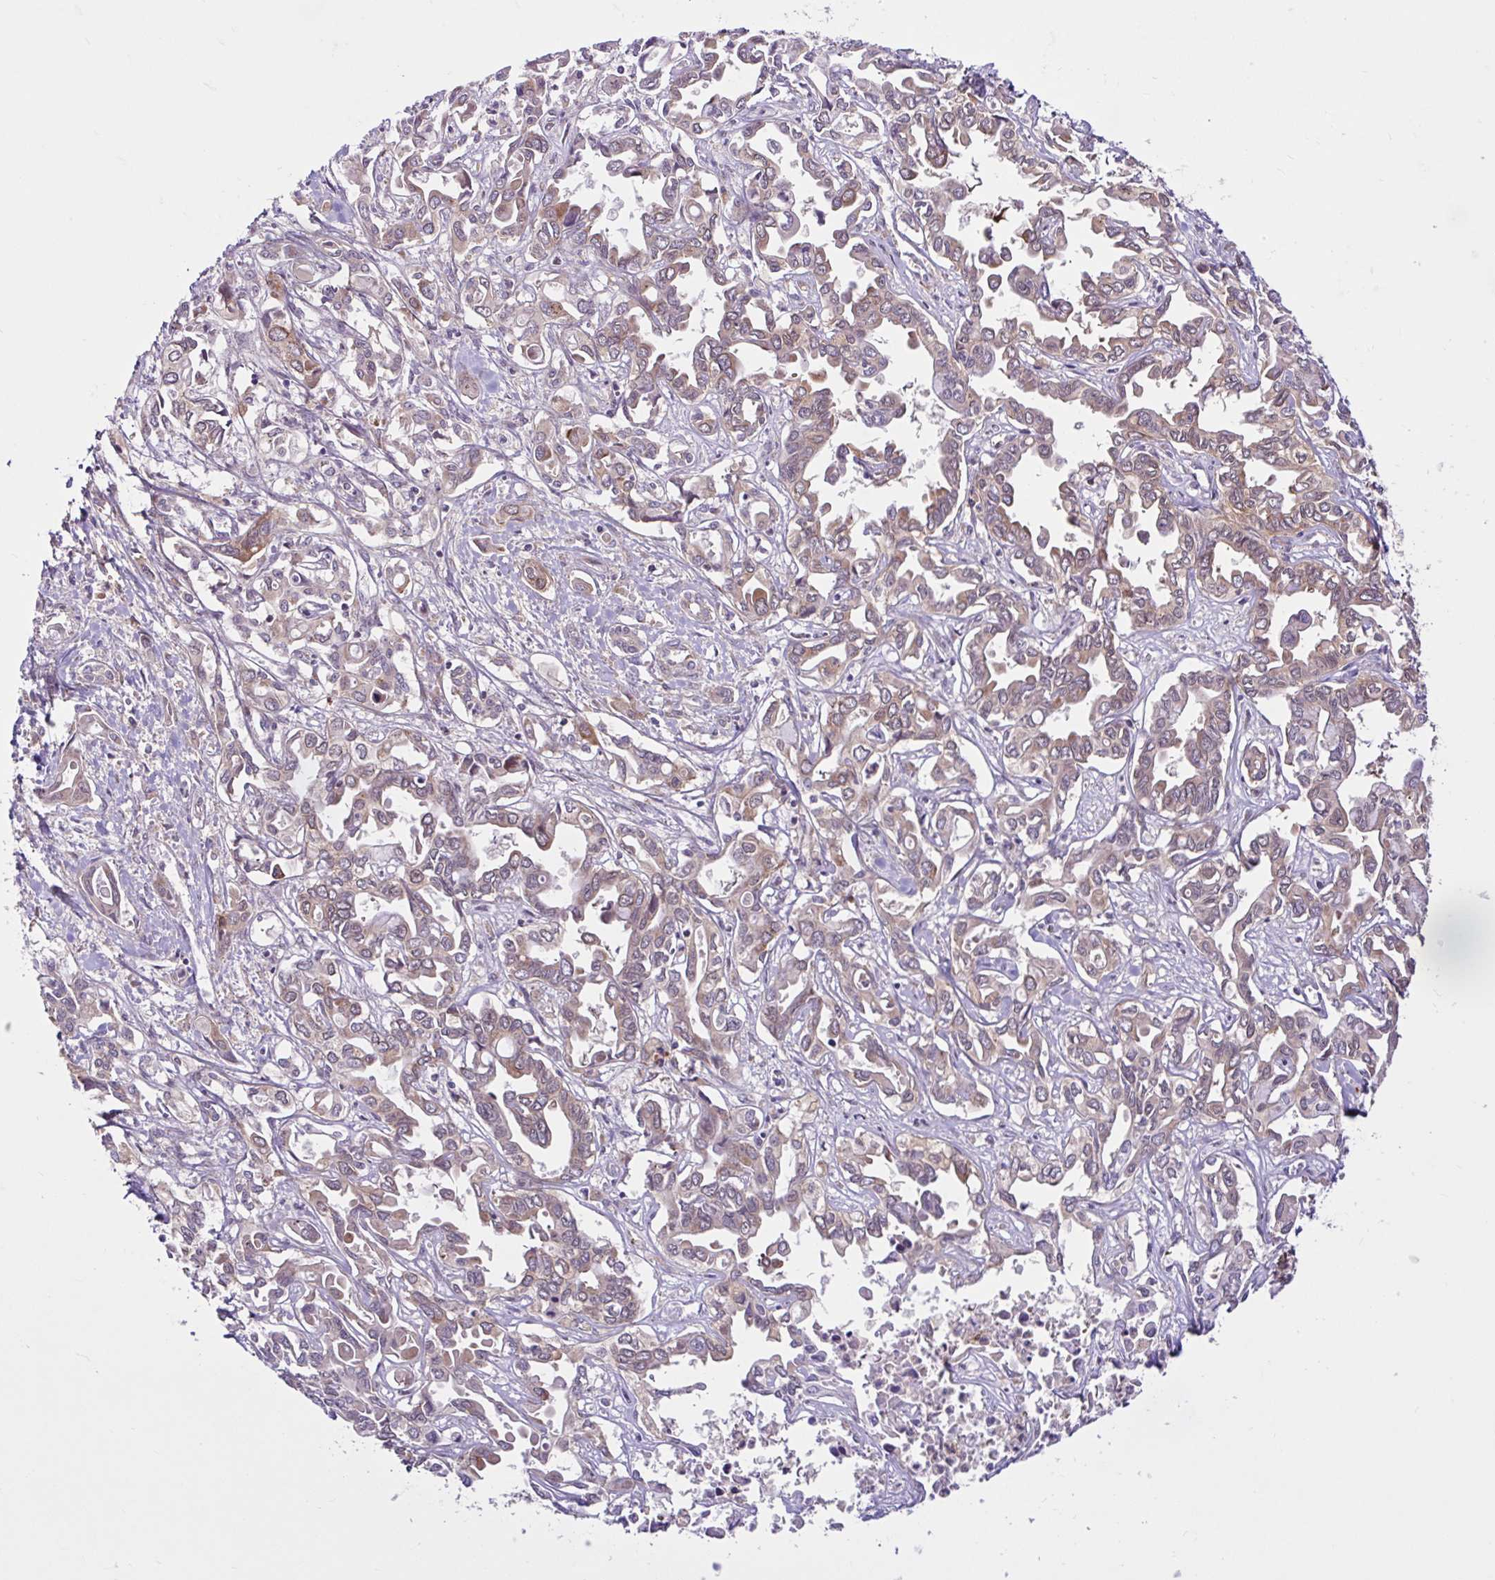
{"staining": {"intensity": "weak", "quantity": ">75%", "location": "cytoplasmic/membranous"}, "tissue": "liver cancer", "cell_type": "Tumor cells", "image_type": "cancer", "snomed": [{"axis": "morphology", "description": "Cholangiocarcinoma"}, {"axis": "topography", "description": "Liver"}], "caption": "Liver cholangiocarcinoma tissue reveals weak cytoplasmic/membranous expression in approximately >75% of tumor cells, visualized by immunohistochemistry.", "gene": "NTPCR", "patient": {"sex": "female", "age": 64}}